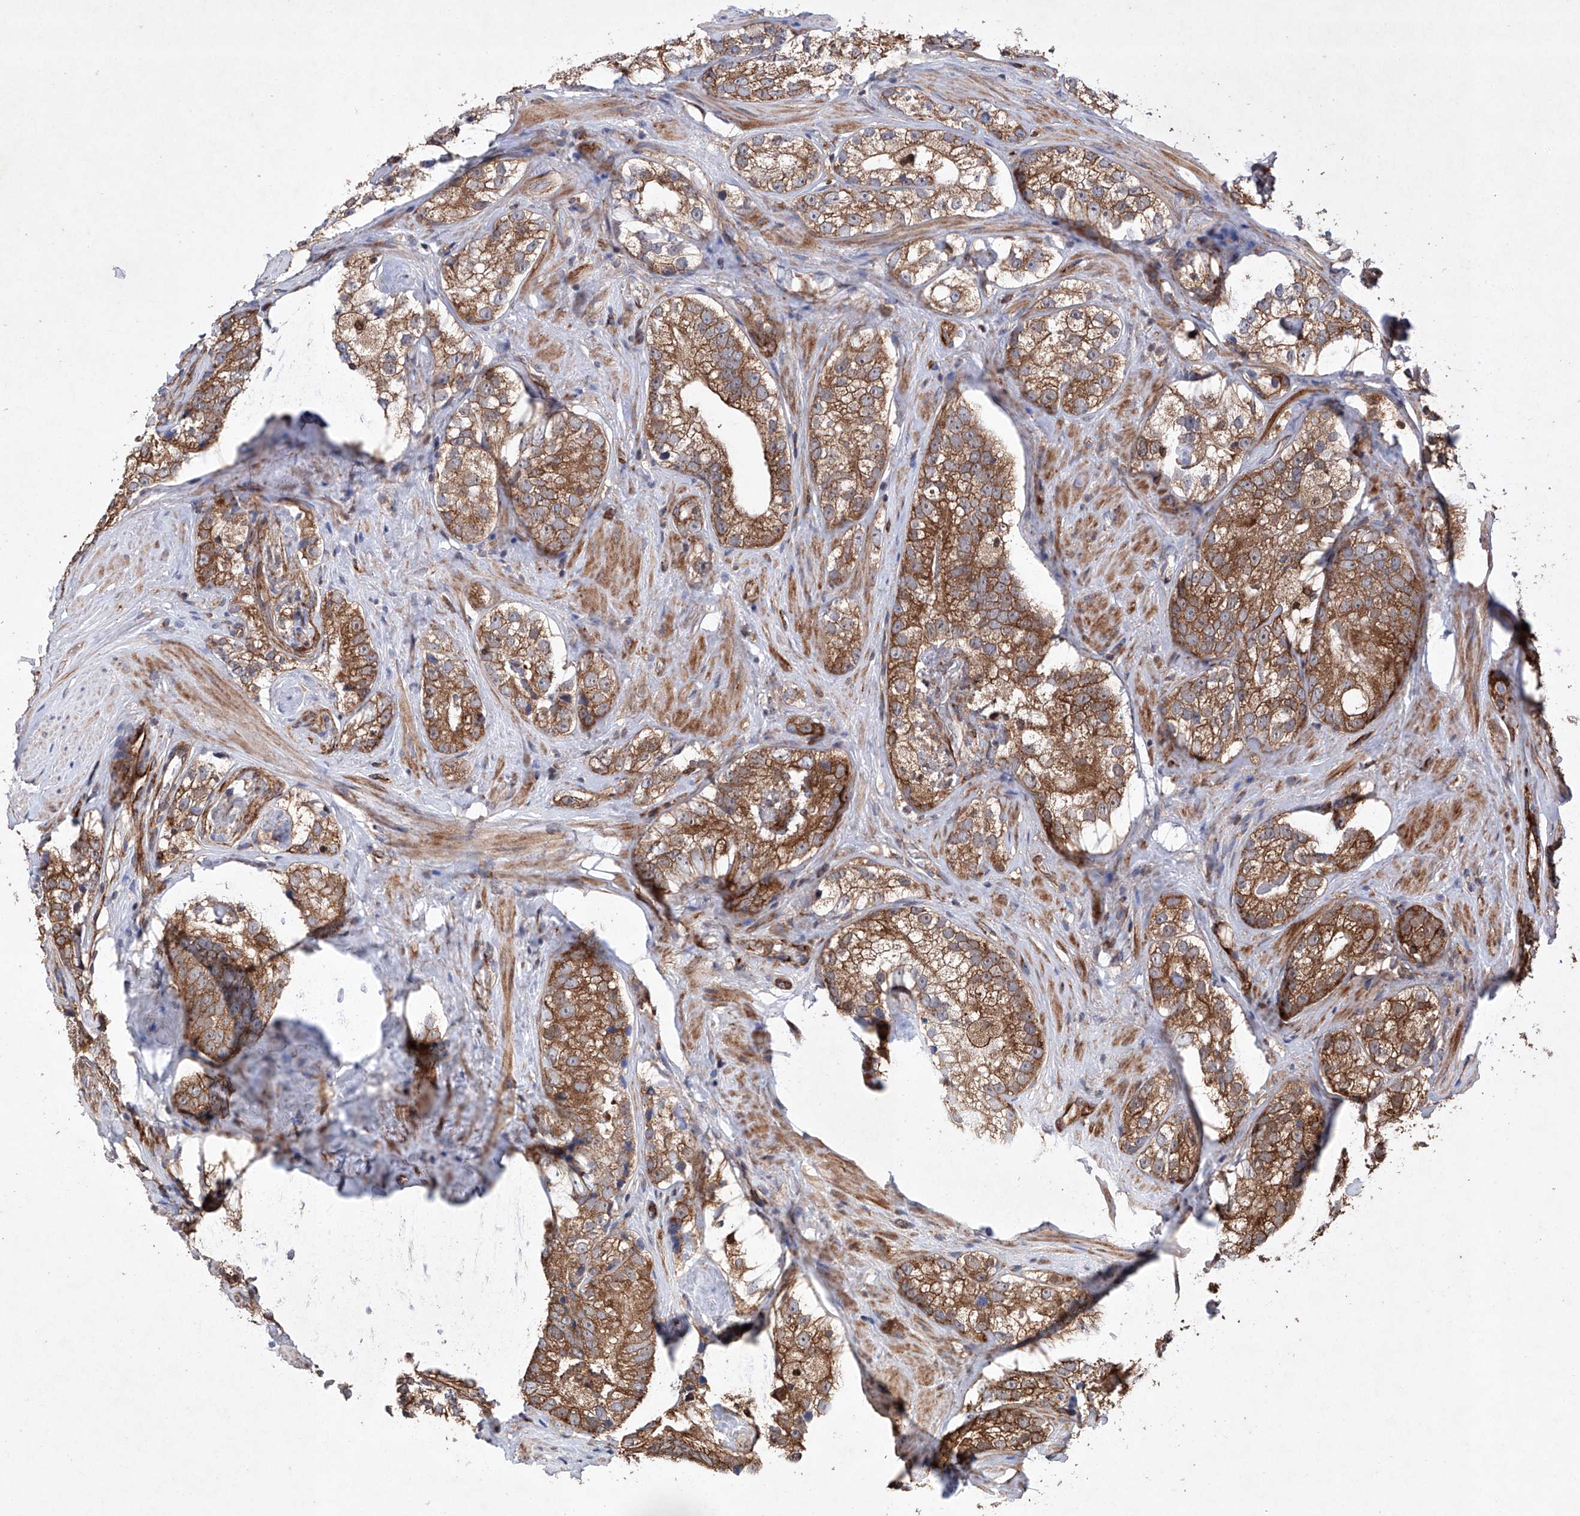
{"staining": {"intensity": "moderate", "quantity": ">75%", "location": "cytoplasmic/membranous"}, "tissue": "prostate cancer", "cell_type": "Tumor cells", "image_type": "cancer", "snomed": [{"axis": "morphology", "description": "Adenocarcinoma, High grade"}, {"axis": "topography", "description": "Prostate"}], "caption": "High-magnification brightfield microscopy of prostate cancer stained with DAB (3,3'-diaminobenzidine) (brown) and counterstained with hematoxylin (blue). tumor cells exhibit moderate cytoplasmic/membranous expression is present in approximately>75% of cells.", "gene": "TIMM23", "patient": {"sex": "male", "age": 56}}